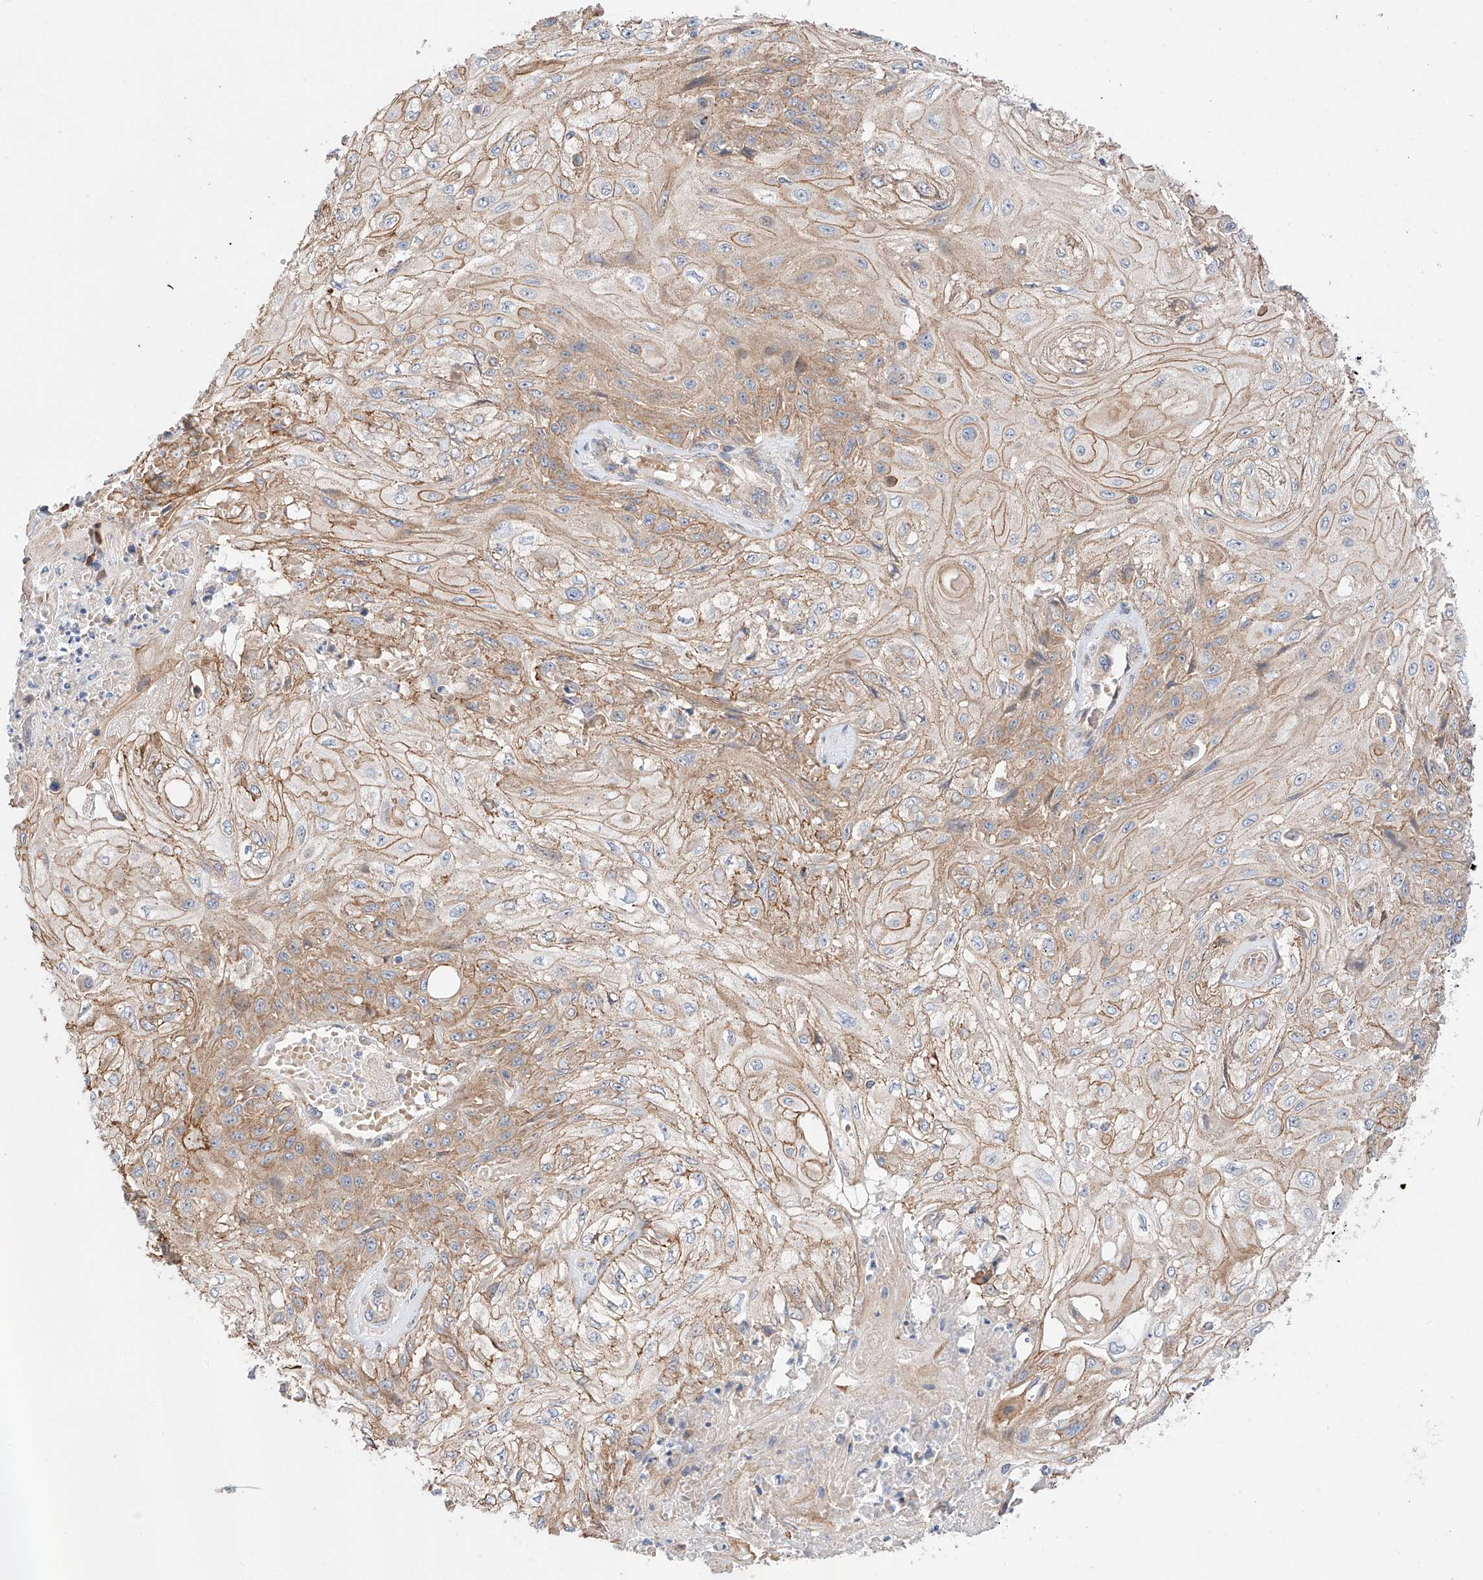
{"staining": {"intensity": "moderate", "quantity": ">75%", "location": "cytoplasmic/membranous"}, "tissue": "skin cancer", "cell_type": "Tumor cells", "image_type": "cancer", "snomed": [{"axis": "morphology", "description": "Squamous cell carcinoma, NOS"}, {"axis": "morphology", "description": "Squamous cell carcinoma, metastatic, NOS"}, {"axis": "topography", "description": "Skin"}, {"axis": "topography", "description": "Lymph node"}], "caption": "The micrograph reveals staining of skin metastatic squamous cell carcinoma, revealing moderate cytoplasmic/membranous protein expression (brown color) within tumor cells.", "gene": "MINDY4", "patient": {"sex": "male", "age": 75}}